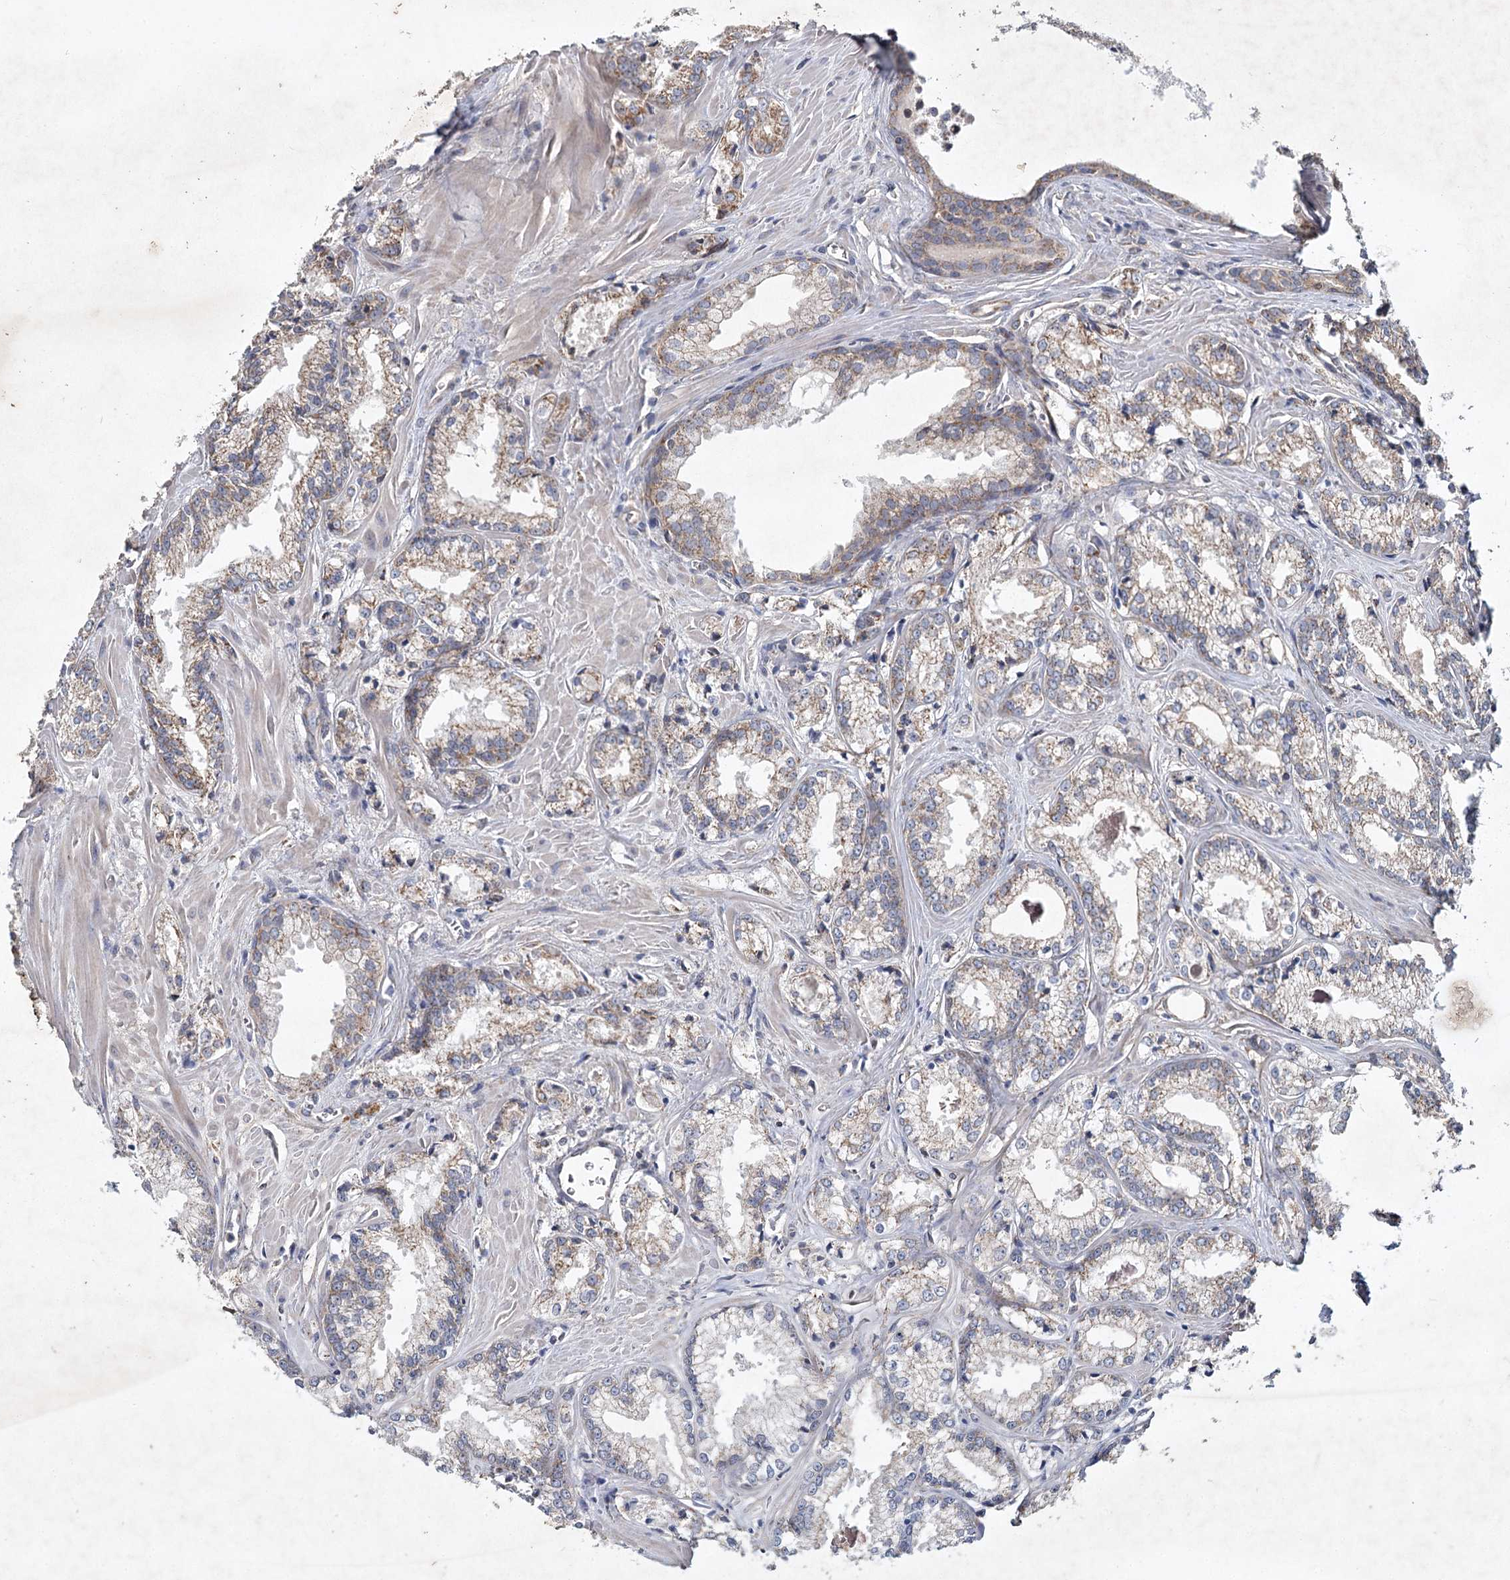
{"staining": {"intensity": "weak", "quantity": "25%-75%", "location": "cytoplasmic/membranous"}, "tissue": "prostate cancer", "cell_type": "Tumor cells", "image_type": "cancer", "snomed": [{"axis": "morphology", "description": "Adenocarcinoma, Low grade"}, {"axis": "topography", "description": "Prostate"}], "caption": "Immunohistochemical staining of prostate cancer (low-grade adenocarcinoma) shows low levels of weak cytoplasmic/membranous protein expression in approximately 25%-75% of tumor cells. The staining was performed using DAB, with brown indicating positive protein expression. Nuclei are stained blue with hematoxylin.", "gene": "MRPL44", "patient": {"sex": "male", "age": 47}}